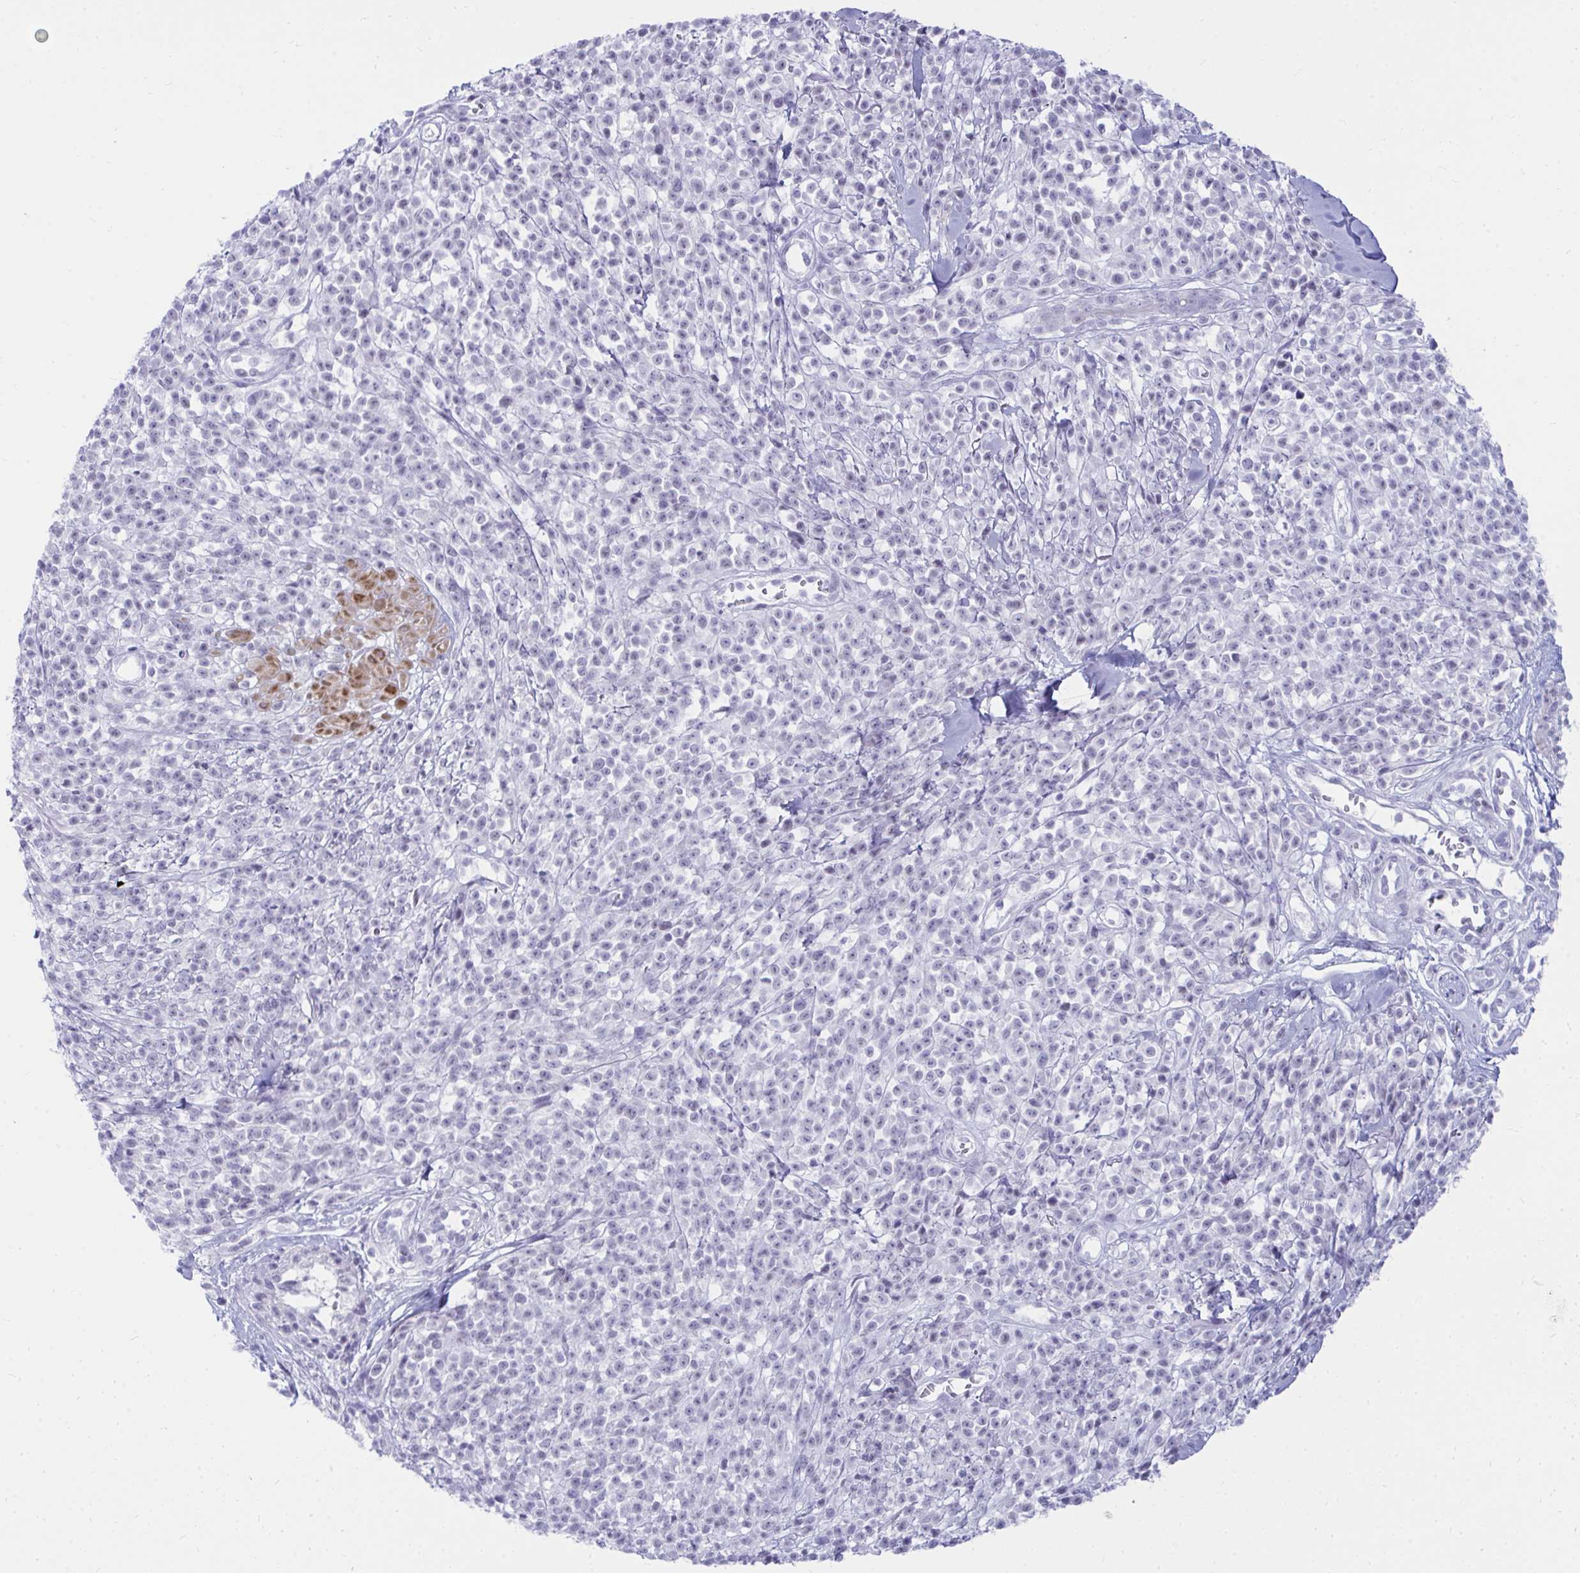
{"staining": {"intensity": "negative", "quantity": "none", "location": "none"}, "tissue": "melanoma", "cell_type": "Tumor cells", "image_type": "cancer", "snomed": [{"axis": "morphology", "description": "Malignant melanoma, NOS"}, {"axis": "topography", "description": "Skin"}, {"axis": "topography", "description": "Skin of trunk"}], "caption": "There is no significant staining in tumor cells of malignant melanoma.", "gene": "OR5F1", "patient": {"sex": "male", "age": 74}}